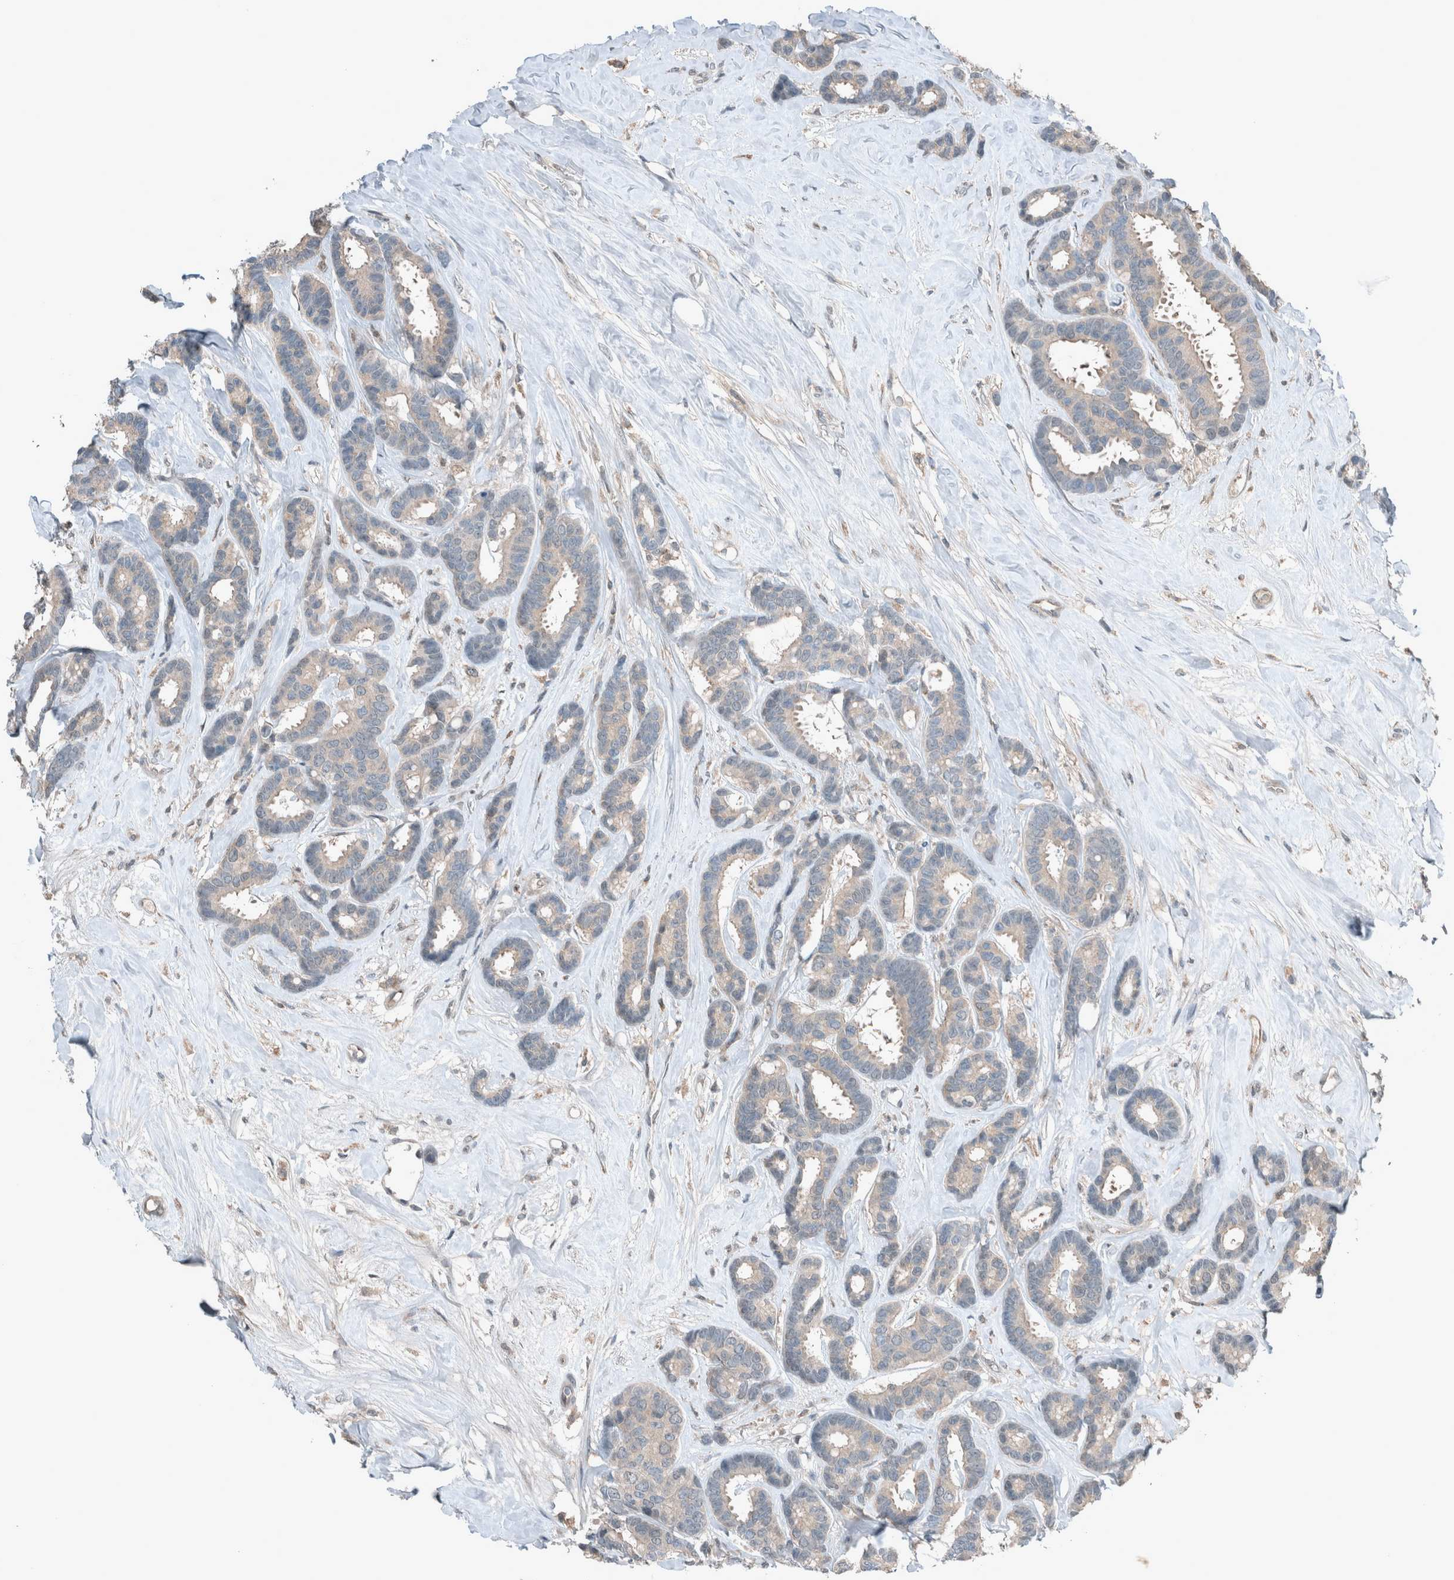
{"staining": {"intensity": "negative", "quantity": "none", "location": "none"}, "tissue": "breast cancer", "cell_type": "Tumor cells", "image_type": "cancer", "snomed": [{"axis": "morphology", "description": "Duct carcinoma"}, {"axis": "topography", "description": "Breast"}], "caption": "This is an immunohistochemistry (IHC) micrograph of breast cancer (invasive ductal carcinoma). There is no staining in tumor cells.", "gene": "RALGDS", "patient": {"sex": "female", "age": 87}}